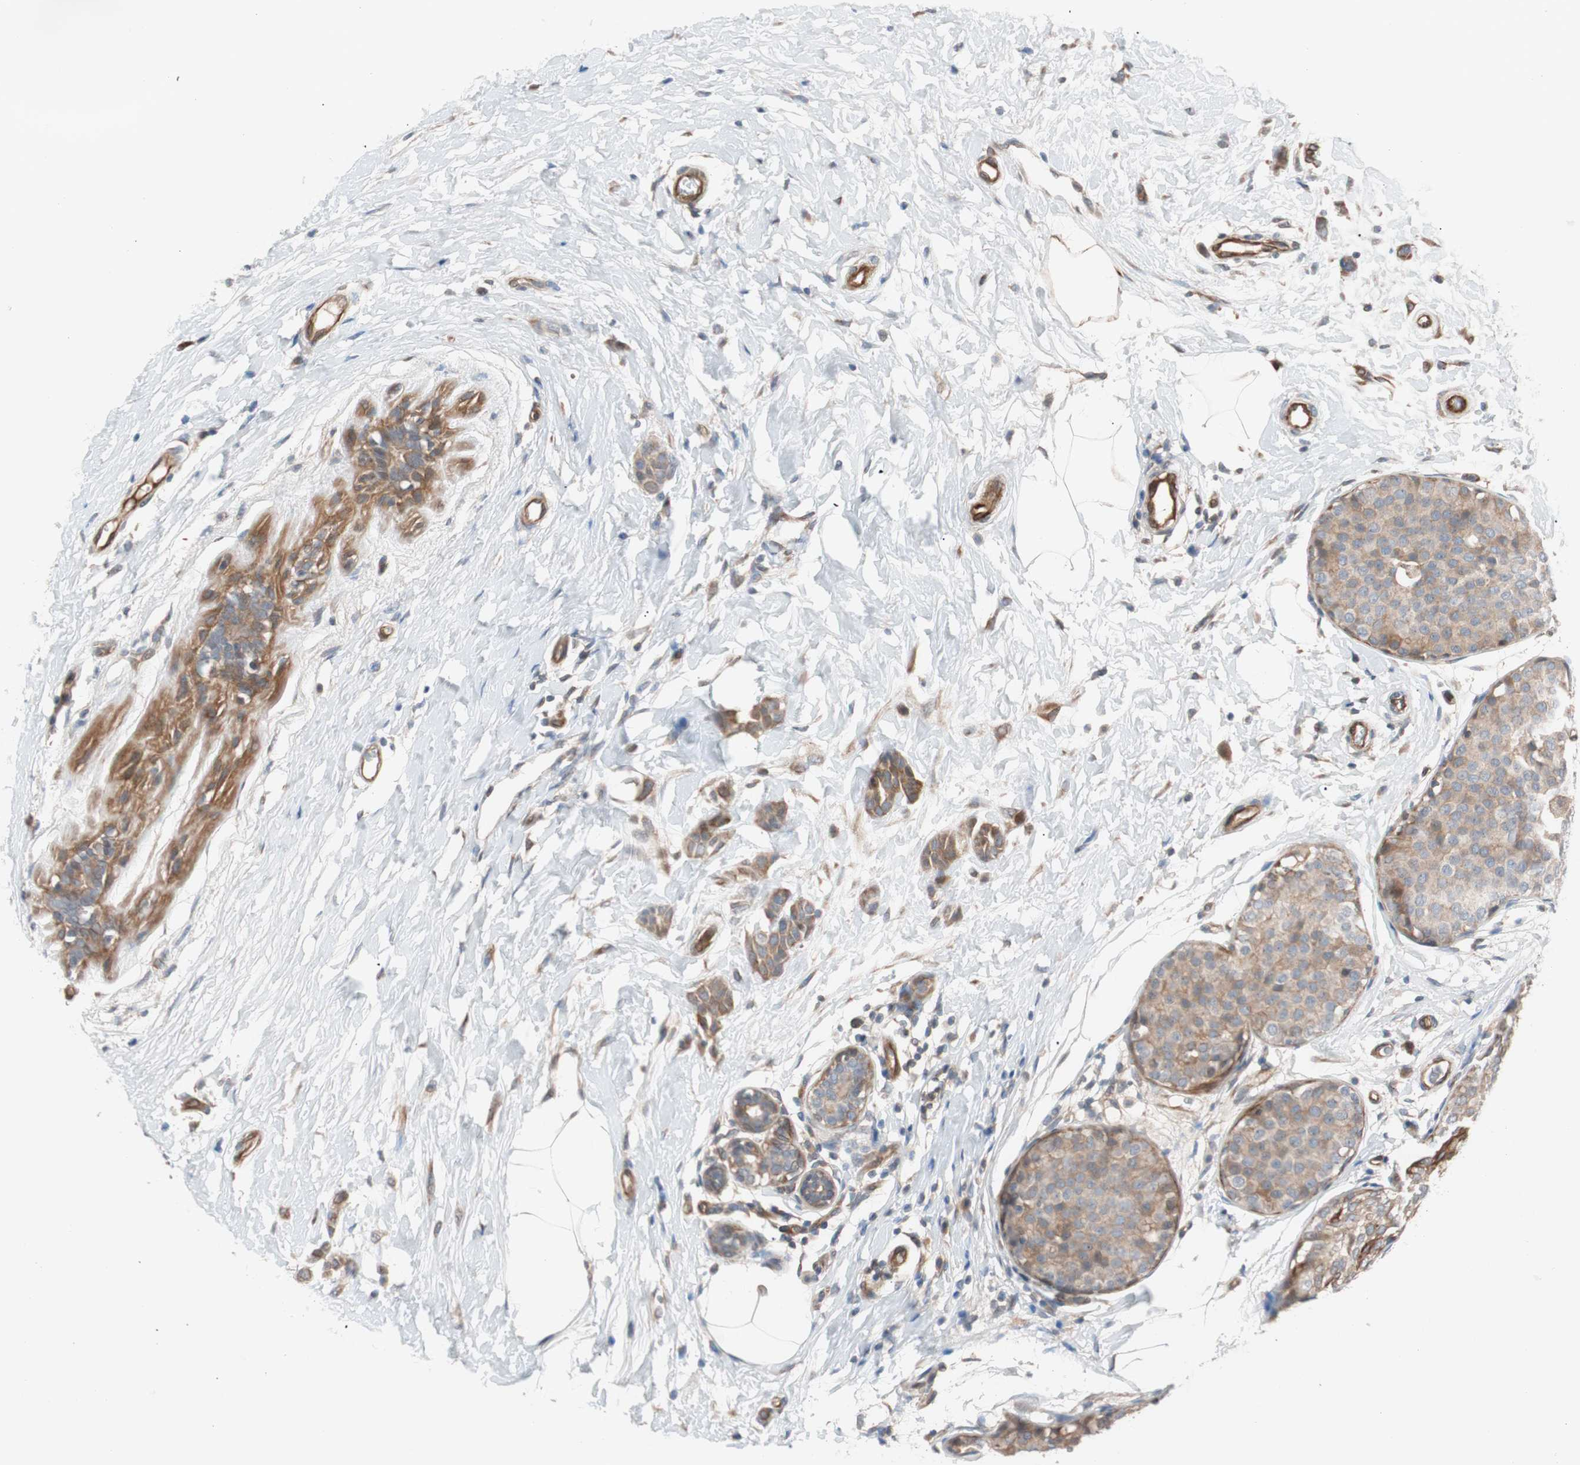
{"staining": {"intensity": "moderate", "quantity": ">75%", "location": "cytoplasmic/membranous"}, "tissue": "breast cancer", "cell_type": "Tumor cells", "image_type": "cancer", "snomed": [{"axis": "morphology", "description": "Lobular carcinoma, in situ"}, {"axis": "morphology", "description": "Lobular carcinoma"}, {"axis": "topography", "description": "Breast"}], "caption": "Human lobular carcinoma (breast) stained for a protein (brown) shows moderate cytoplasmic/membranous positive positivity in approximately >75% of tumor cells.", "gene": "SMG1", "patient": {"sex": "female", "age": 41}}